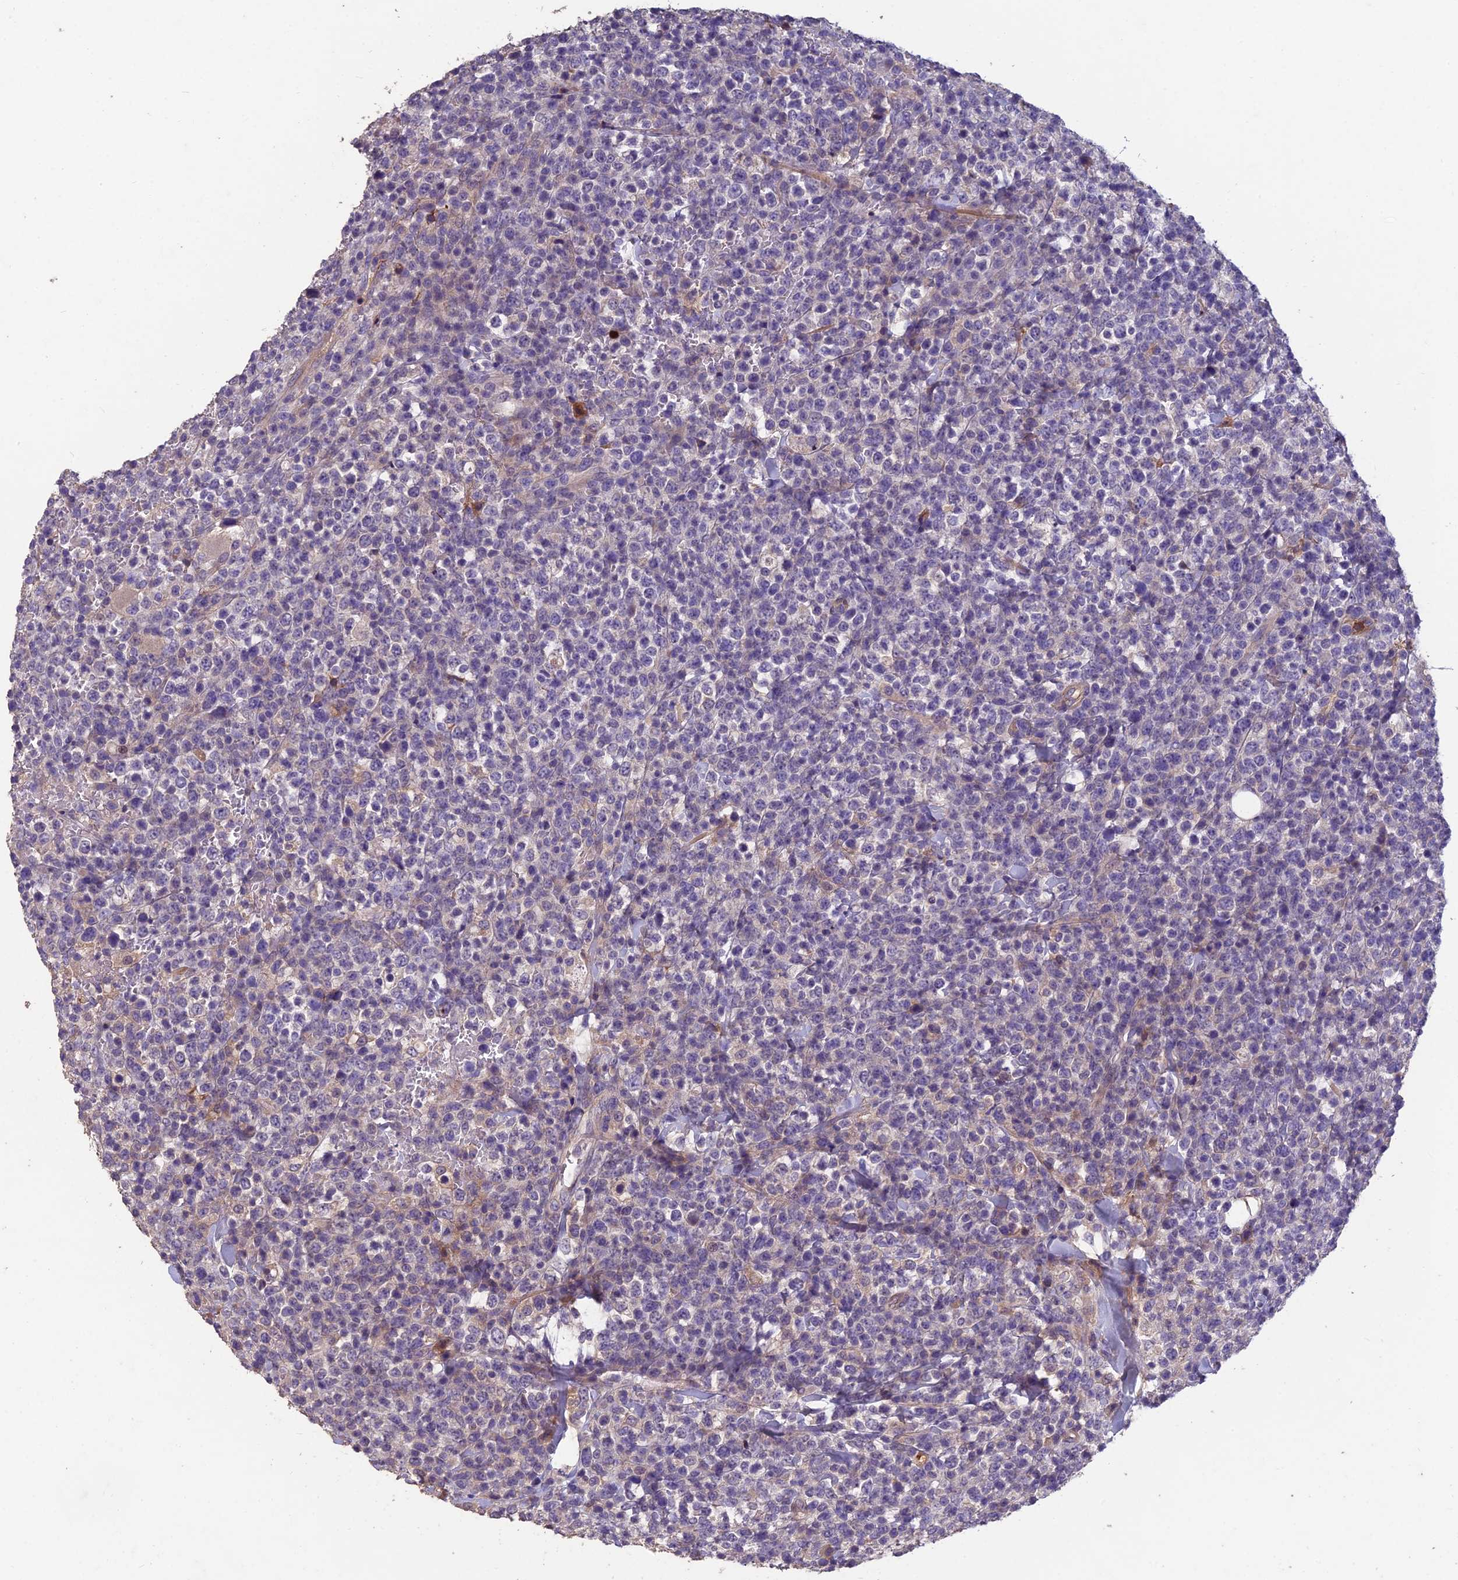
{"staining": {"intensity": "negative", "quantity": "none", "location": "none"}, "tissue": "lymphoma", "cell_type": "Tumor cells", "image_type": "cancer", "snomed": [{"axis": "morphology", "description": "Malignant lymphoma, non-Hodgkin's type, High grade"}, {"axis": "topography", "description": "Colon"}], "caption": "Lymphoma was stained to show a protein in brown. There is no significant expression in tumor cells. (DAB (3,3'-diaminobenzidine) immunohistochemistry (IHC) visualized using brightfield microscopy, high magnification).", "gene": "CEACAM16", "patient": {"sex": "female", "age": 53}}